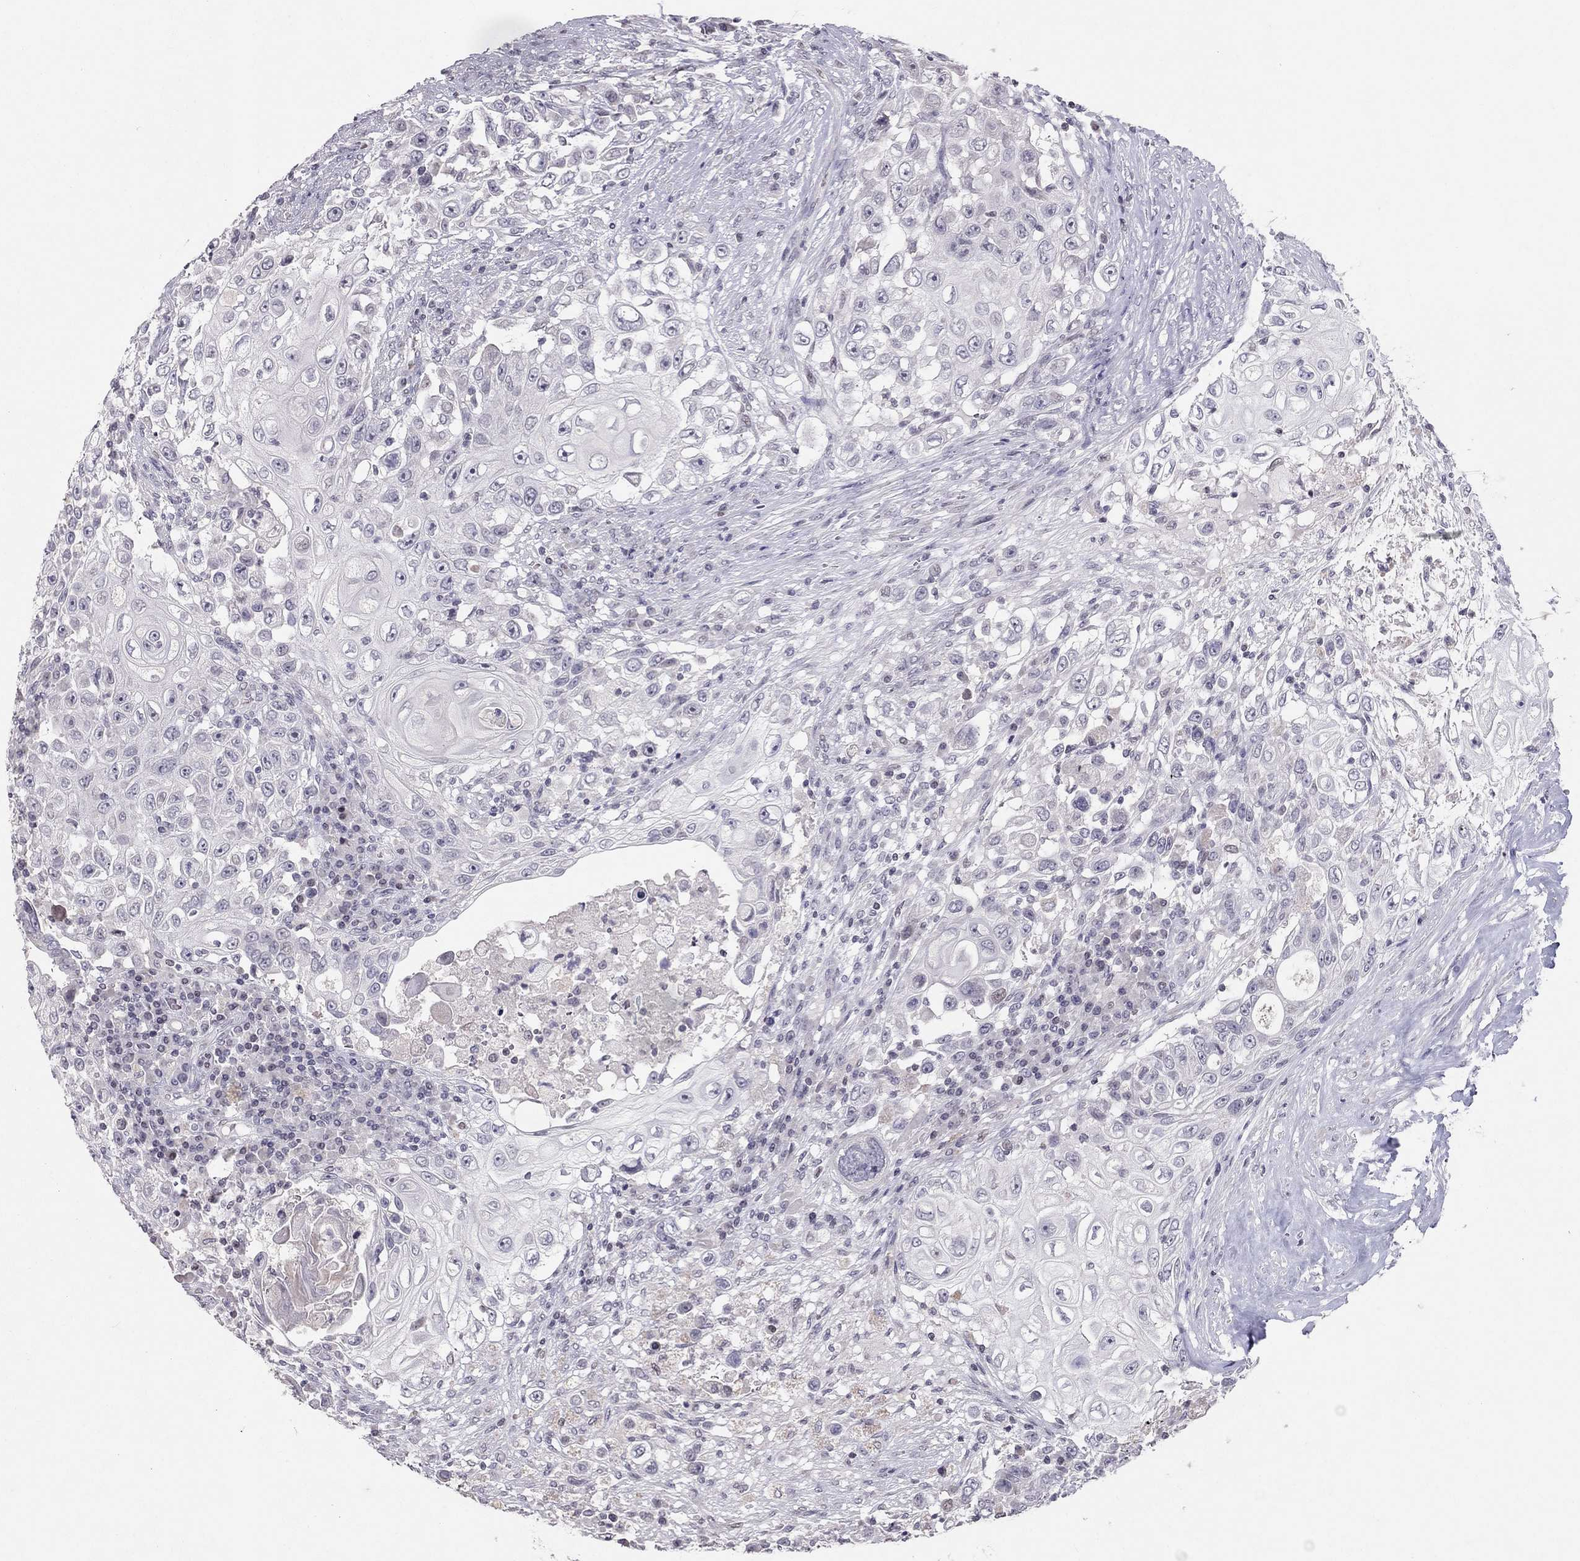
{"staining": {"intensity": "negative", "quantity": "none", "location": "none"}, "tissue": "urothelial cancer", "cell_type": "Tumor cells", "image_type": "cancer", "snomed": [{"axis": "morphology", "description": "Urothelial carcinoma, High grade"}, {"axis": "topography", "description": "Urinary bladder"}], "caption": "Human urothelial cancer stained for a protein using immunohistochemistry displays no staining in tumor cells.", "gene": "TSHB", "patient": {"sex": "female", "age": 56}}